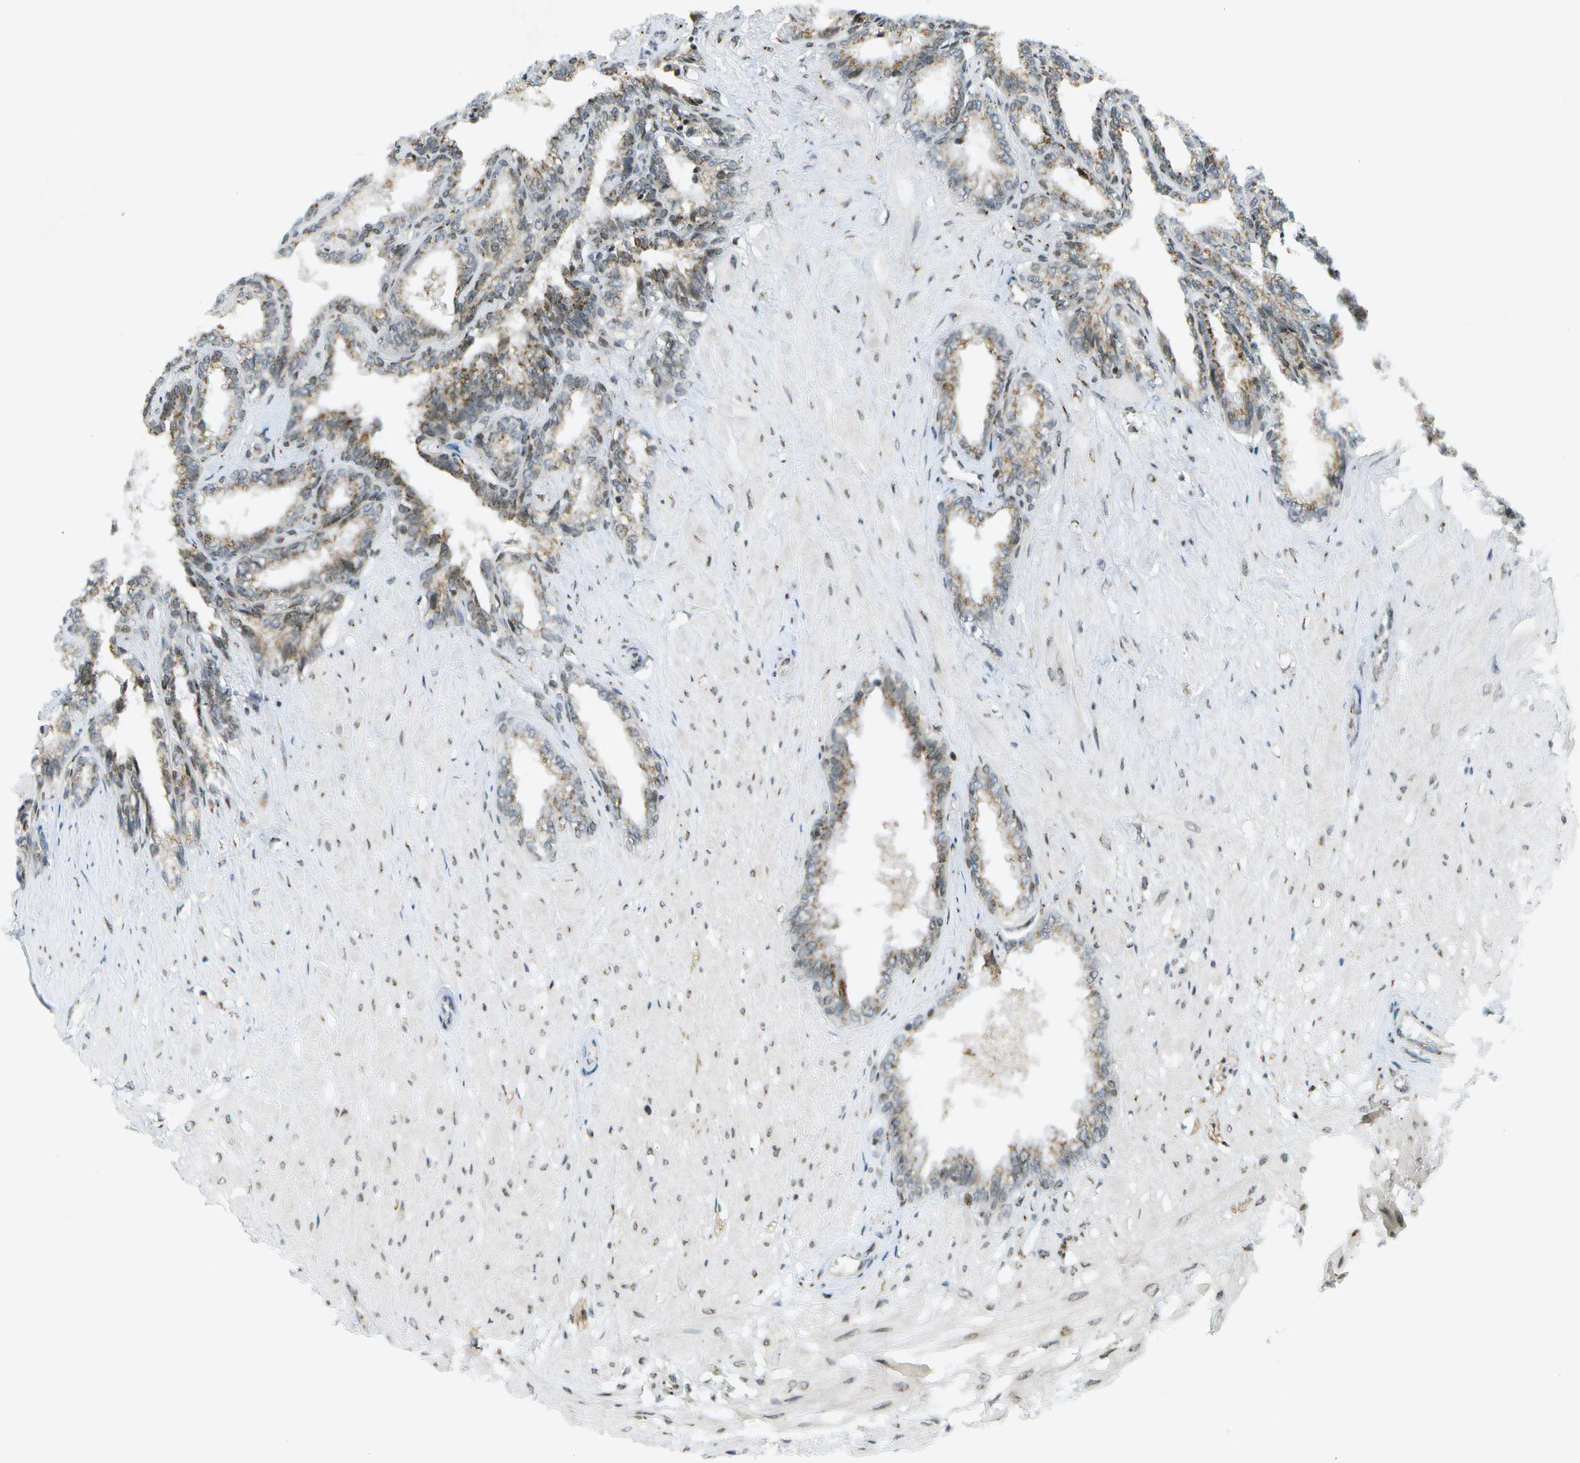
{"staining": {"intensity": "moderate", "quantity": ">75%", "location": "cytoplasmic/membranous,nuclear"}, "tissue": "seminal vesicle", "cell_type": "Glandular cells", "image_type": "normal", "snomed": [{"axis": "morphology", "description": "Normal tissue, NOS"}, {"axis": "topography", "description": "Seminal veicle"}], "caption": "Seminal vesicle stained with a brown dye exhibits moderate cytoplasmic/membranous,nuclear positive staining in about >75% of glandular cells.", "gene": "EVC", "patient": {"sex": "male", "age": 46}}